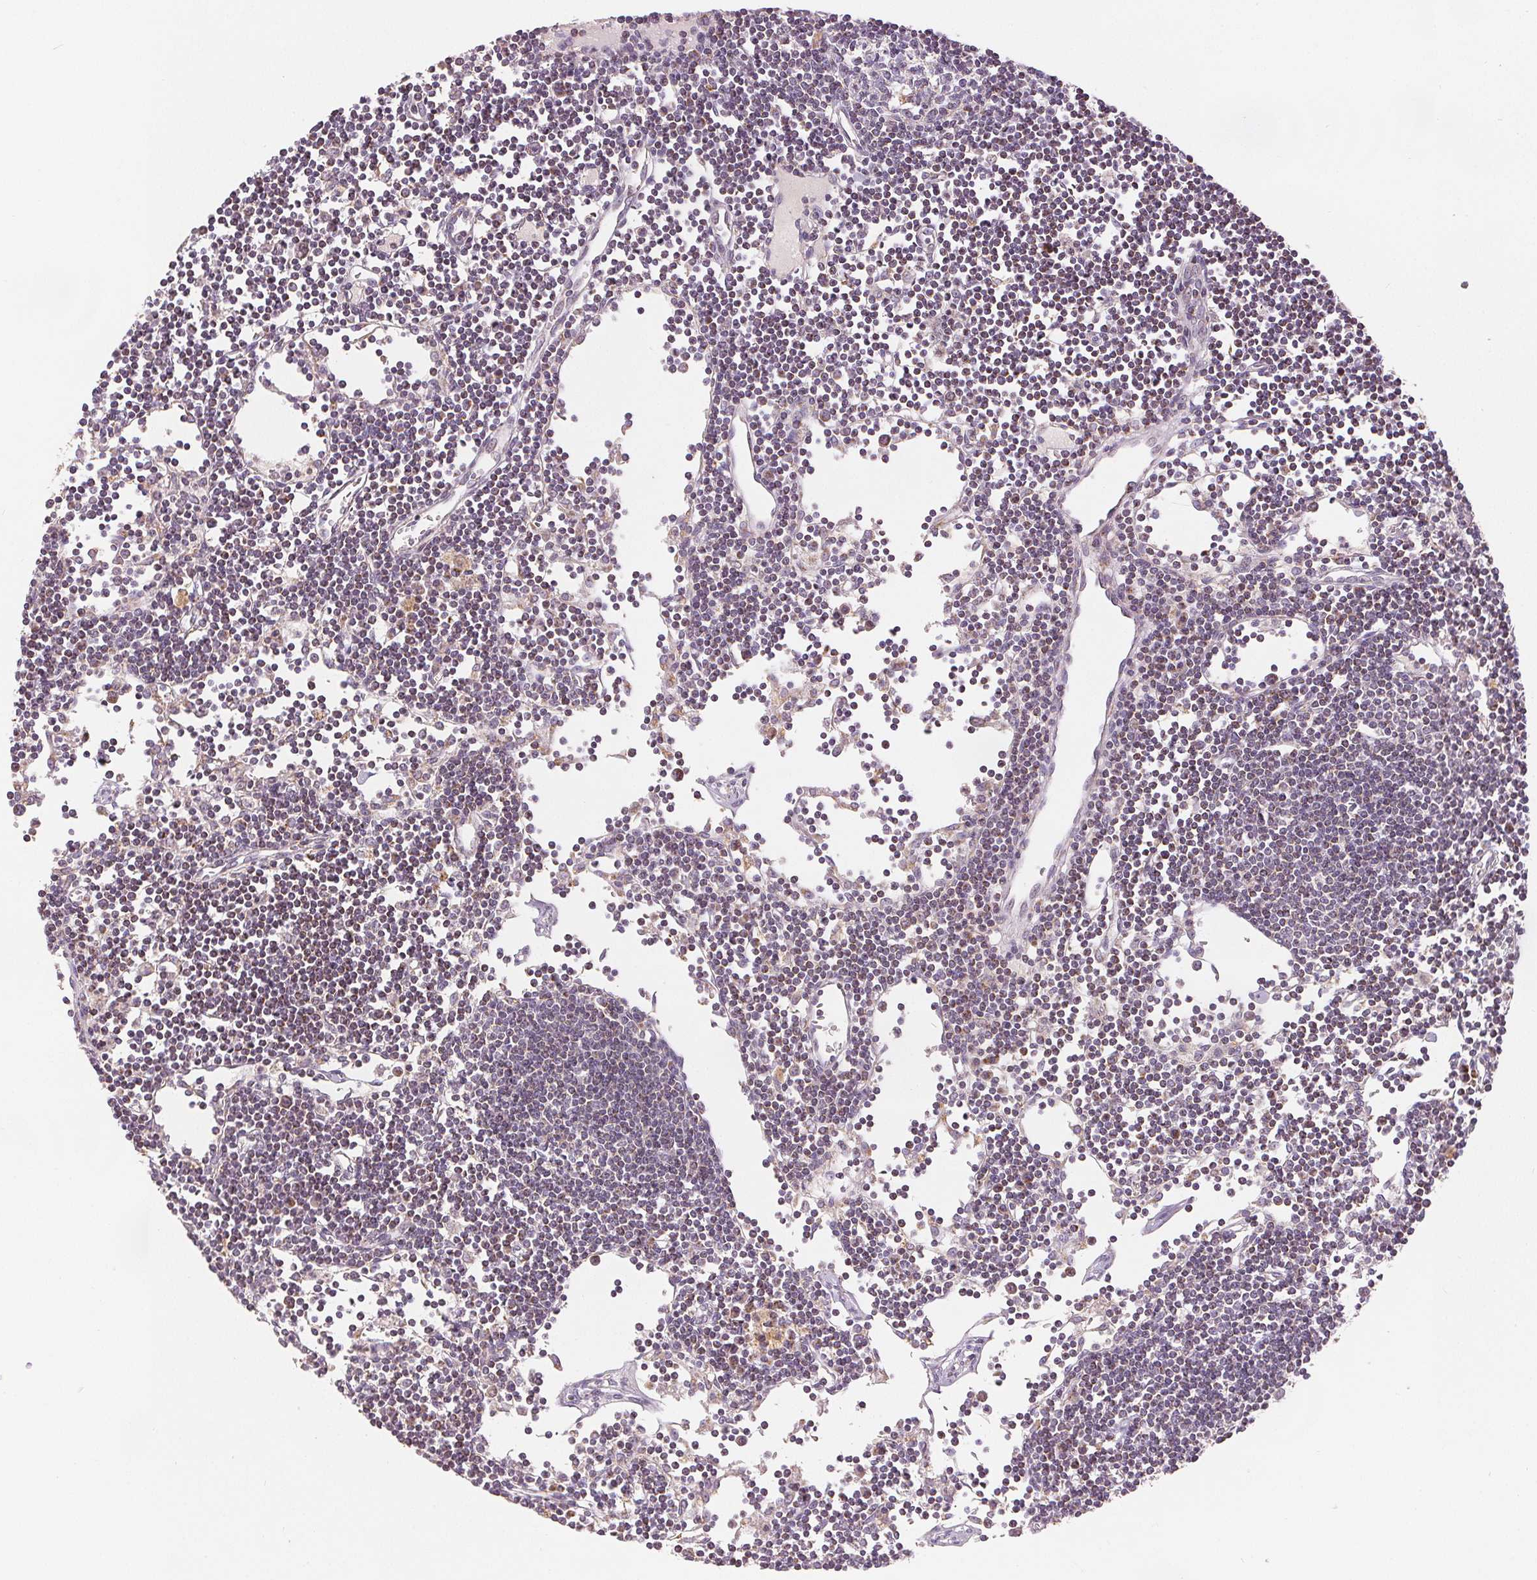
{"staining": {"intensity": "strong", "quantity": "<25%", "location": "cytoplasmic/membranous"}, "tissue": "lymph node", "cell_type": "Germinal center cells", "image_type": "normal", "snomed": [{"axis": "morphology", "description": "Normal tissue, NOS"}, {"axis": "topography", "description": "Lymph node"}], "caption": "Immunohistochemistry (IHC) micrograph of benign lymph node: human lymph node stained using immunohistochemistry (IHC) shows medium levels of strong protein expression localized specifically in the cytoplasmic/membranous of germinal center cells, appearing as a cytoplasmic/membranous brown color.", "gene": "SDHB", "patient": {"sex": "female", "age": 65}}